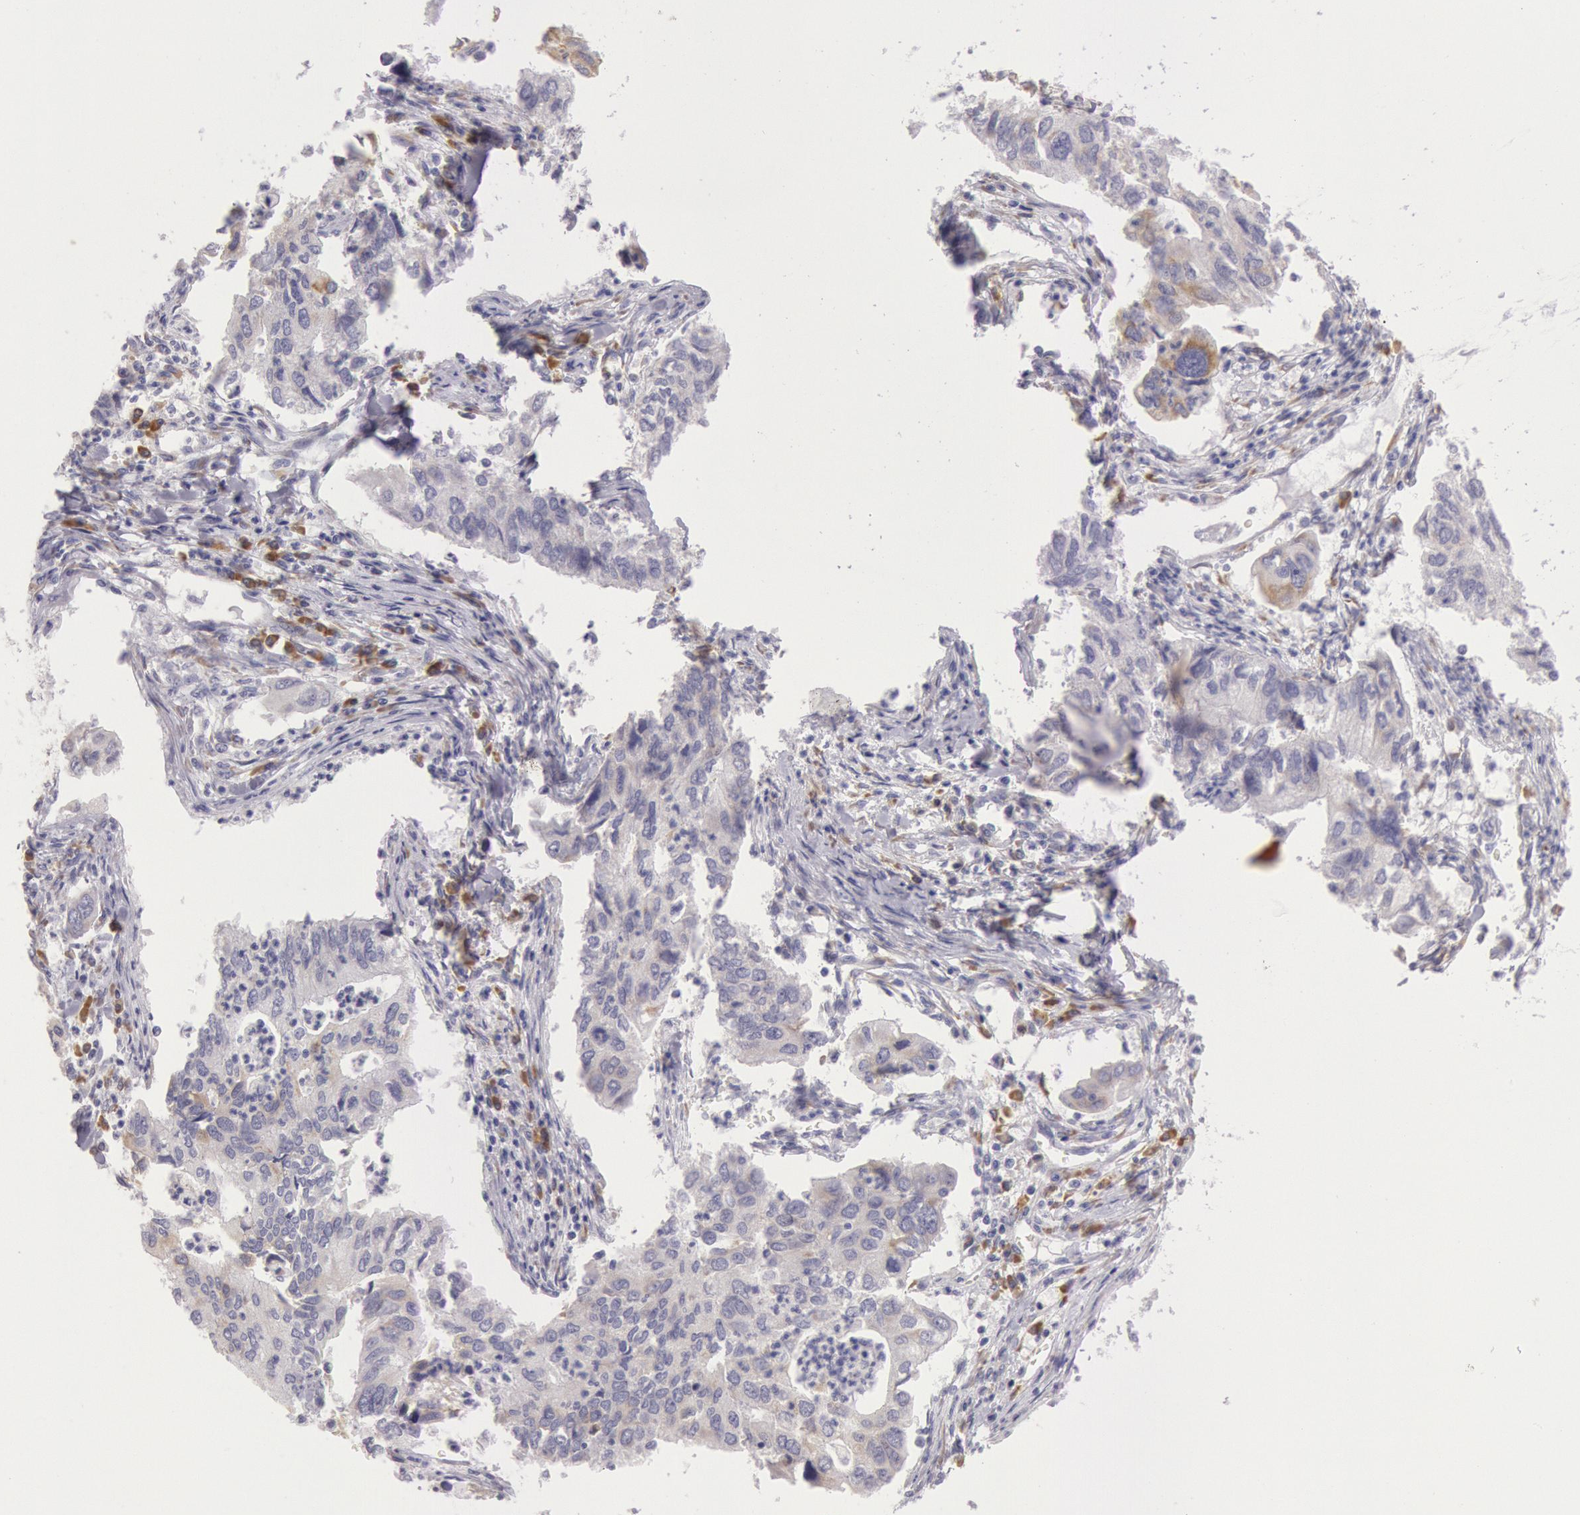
{"staining": {"intensity": "moderate", "quantity": "25%-75%", "location": "cytoplasmic/membranous"}, "tissue": "lung cancer", "cell_type": "Tumor cells", "image_type": "cancer", "snomed": [{"axis": "morphology", "description": "Adenocarcinoma, NOS"}, {"axis": "topography", "description": "Lung"}], "caption": "A high-resolution micrograph shows immunohistochemistry (IHC) staining of lung adenocarcinoma, which displays moderate cytoplasmic/membranous expression in approximately 25%-75% of tumor cells. (DAB IHC with brightfield microscopy, high magnification).", "gene": "CIDEB", "patient": {"sex": "male", "age": 48}}